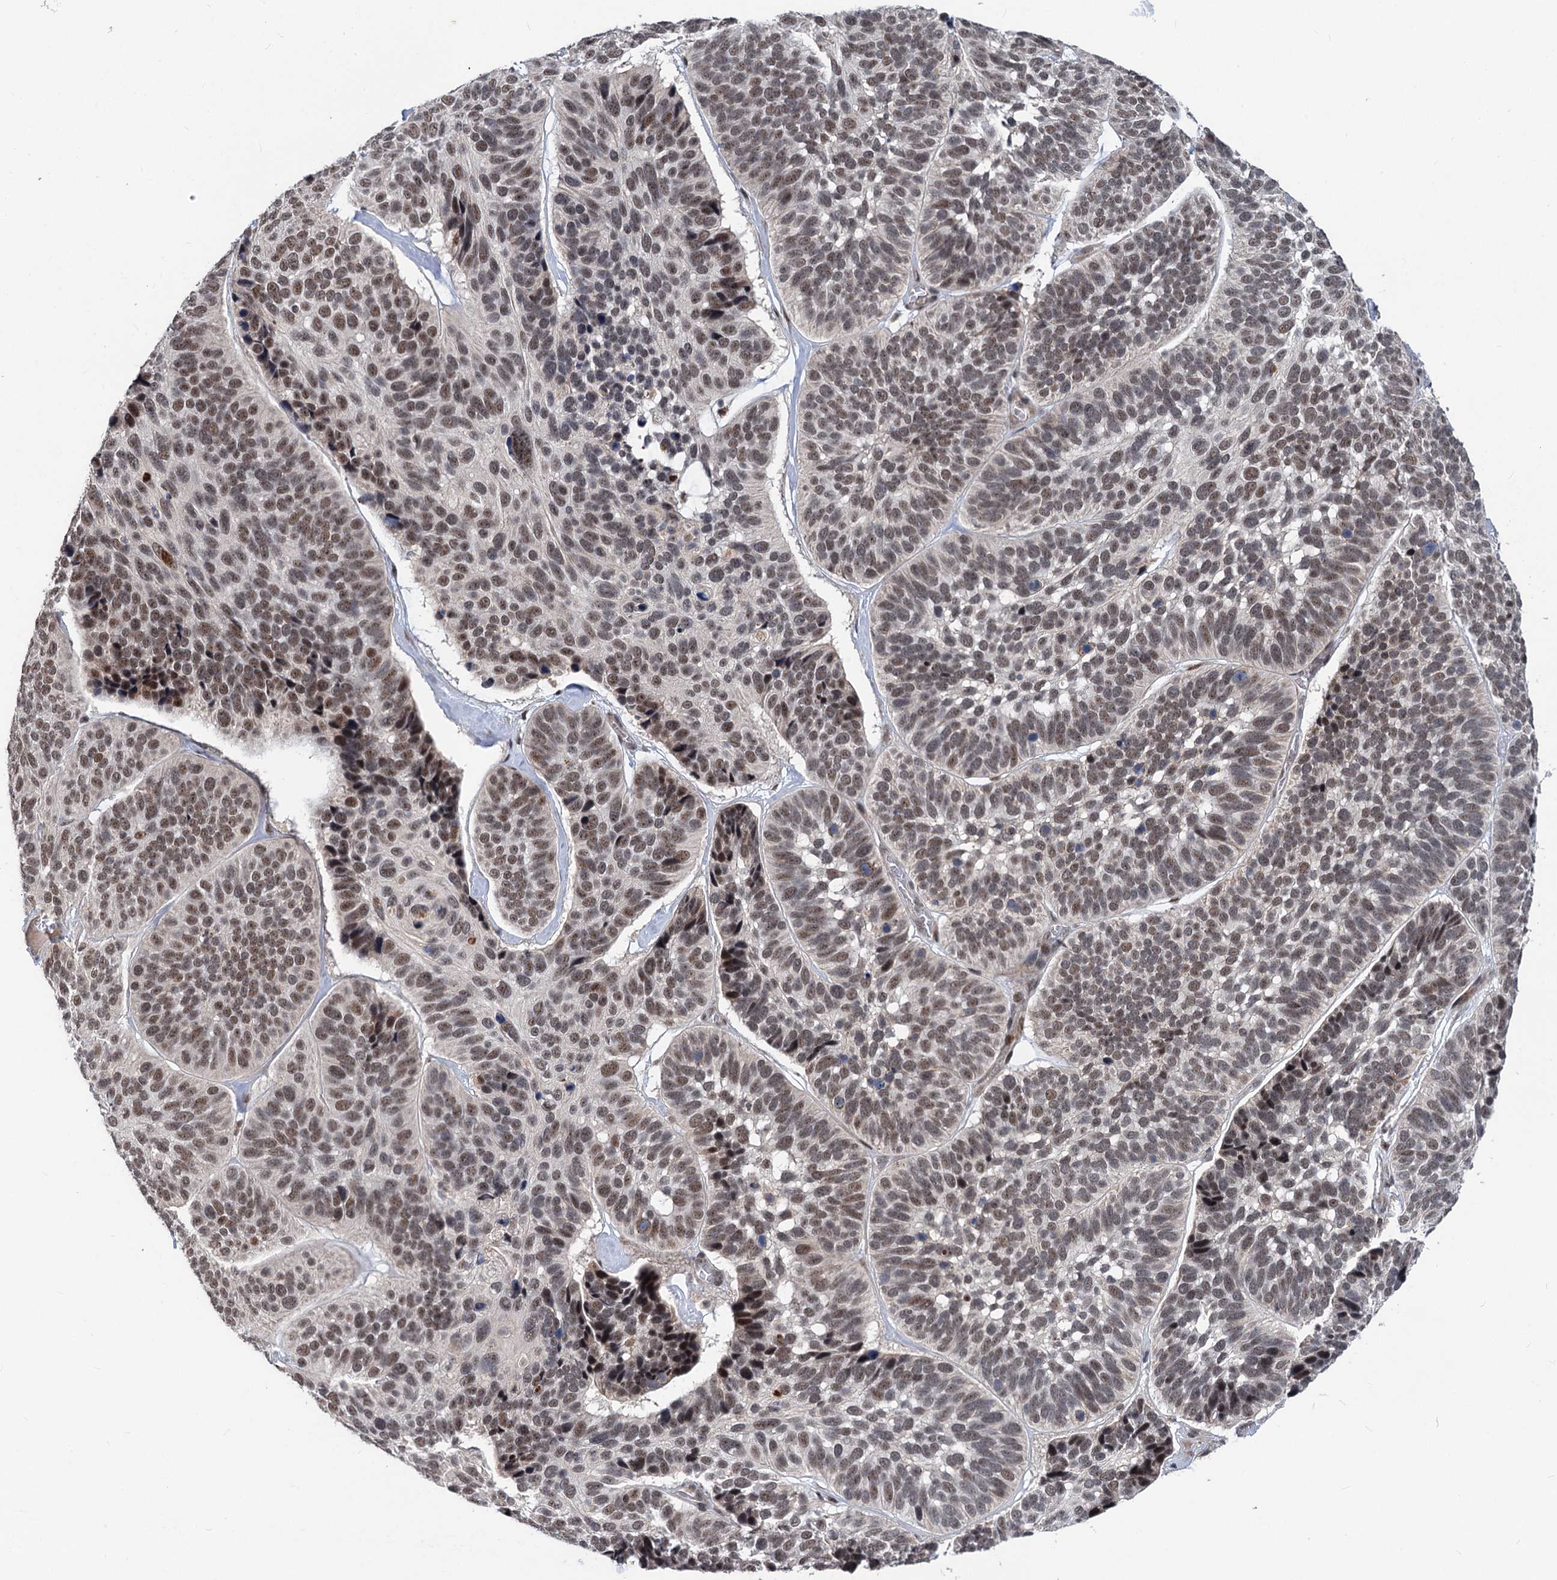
{"staining": {"intensity": "weak", "quantity": ">75%", "location": "nuclear"}, "tissue": "skin cancer", "cell_type": "Tumor cells", "image_type": "cancer", "snomed": [{"axis": "morphology", "description": "Basal cell carcinoma"}, {"axis": "topography", "description": "Skin"}], "caption": "There is low levels of weak nuclear positivity in tumor cells of skin basal cell carcinoma, as demonstrated by immunohistochemical staining (brown color).", "gene": "PHF8", "patient": {"sex": "male", "age": 62}}